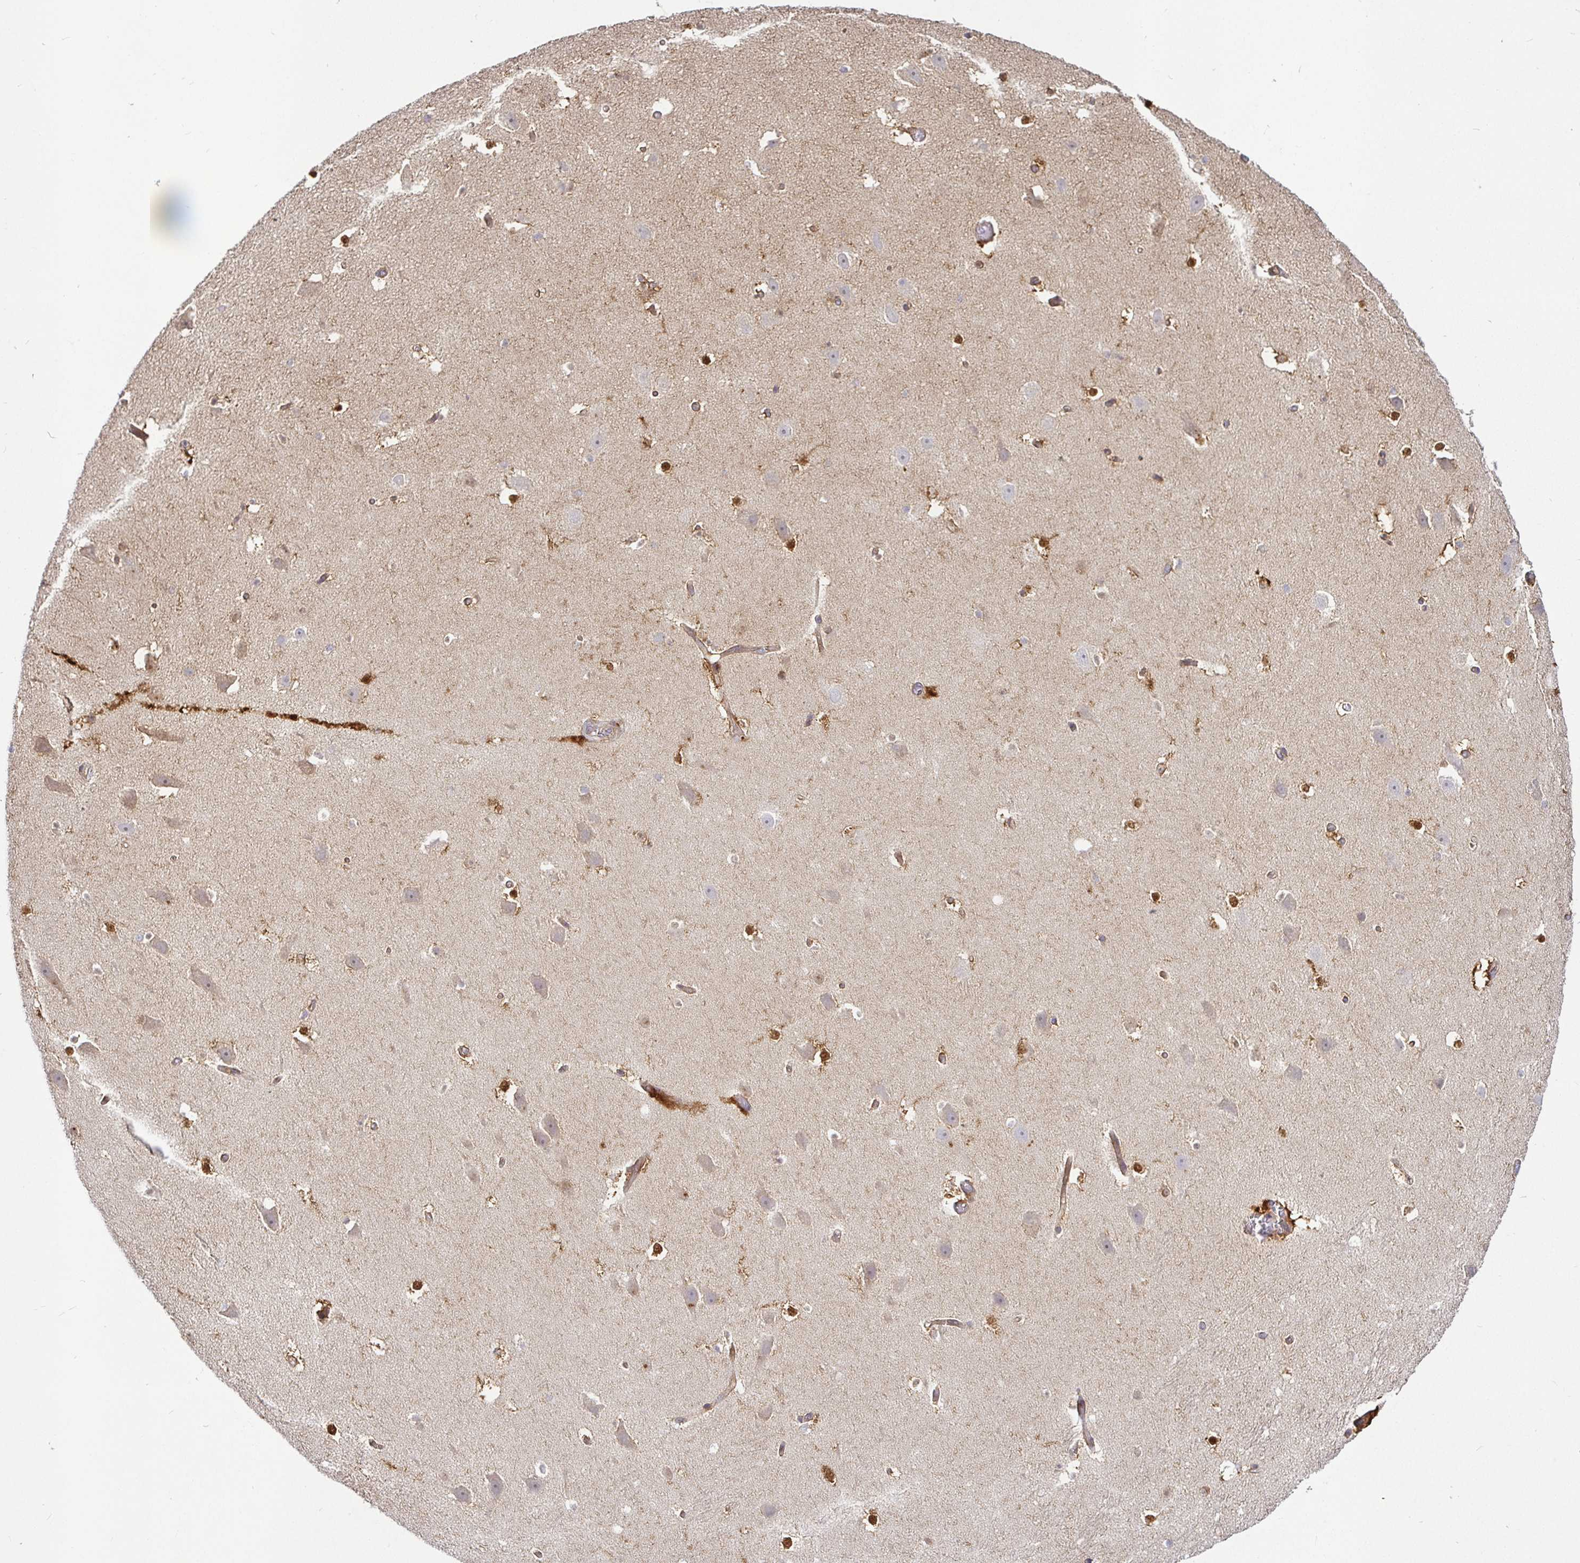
{"staining": {"intensity": "moderate", "quantity": "<25%", "location": "cytoplasmic/membranous"}, "tissue": "hippocampus", "cell_type": "Glial cells", "image_type": "normal", "snomed": [{"axis": "morphology", "description": "Normal tissue, NOS"}, {"axis": "topography", "description": "Hippocampus"}], "caption": "Immunohistochemistry histopathology image of normal hippocampus: human hippocampus stained using immunohistochemistry (IHC) demonstrates low levels of moderate protein expression localized specifically in the cytoplasmic/membranous of glial cells, appearing as a cytoplasmic/membranous brown color.", "gene": "SNX8", "patient": {"sex": "male", "age": 26}}